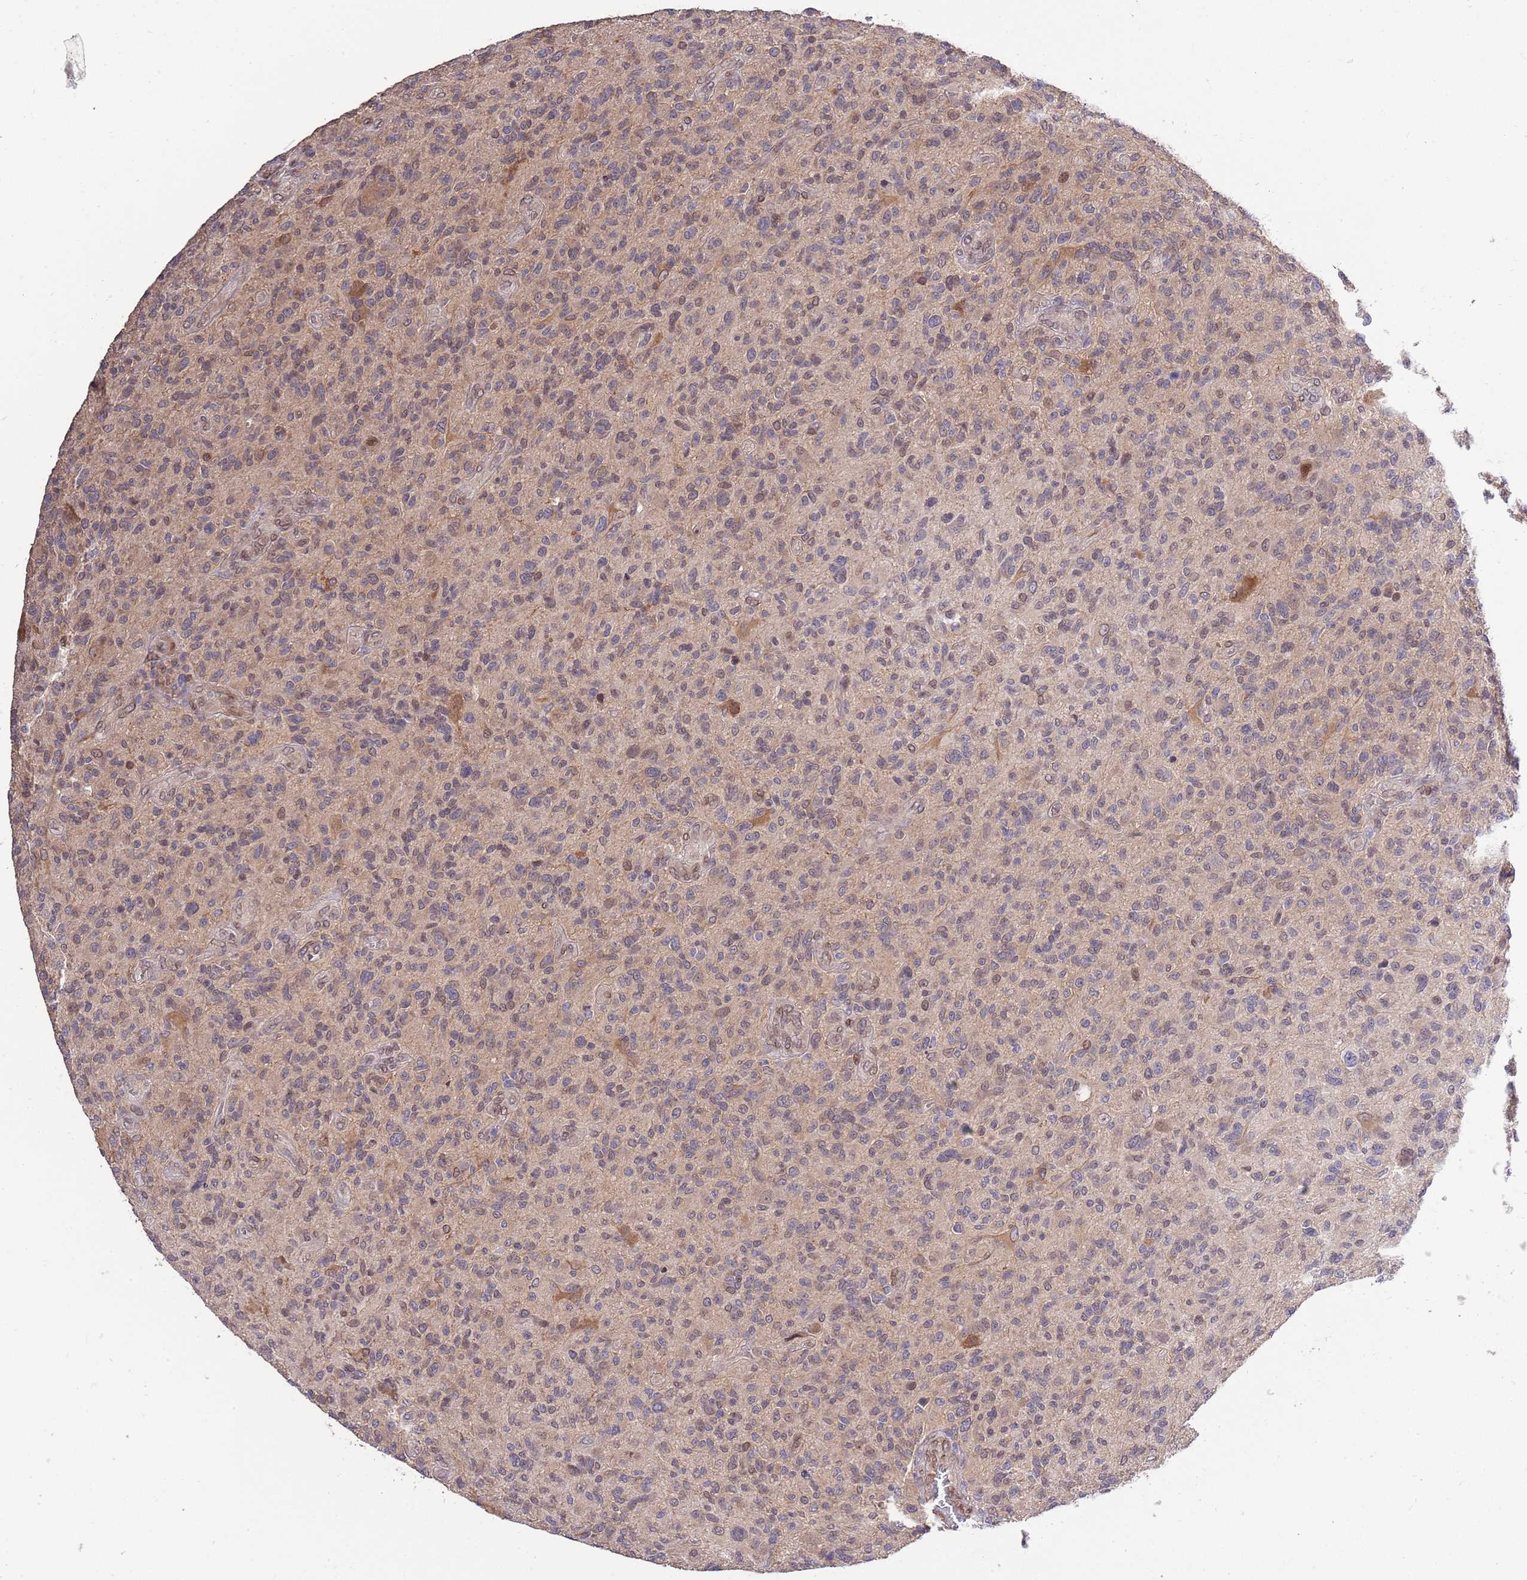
{"staining": {"intensity": "moderate", "quantity": "<25%", "location": "cytoplasmic/membranous,nuclear"}, "tissue": "glioma", "cell_type": "Tumor cells", "image_type": "cancer", "snomed": [{"axis": "morphology", "description": "Glioma, malignant, High grade"}, {"axis": "topography", "description": "Brain"}], "caption": "Immunohistochemical staining of glioma demonstrates low levels of moderate cytoplasmic/membranous and nuclear expression in approximately <25% of tumor cells.", "gene": "ZNF665", "patient": {"sex": "male", "age": 47}}